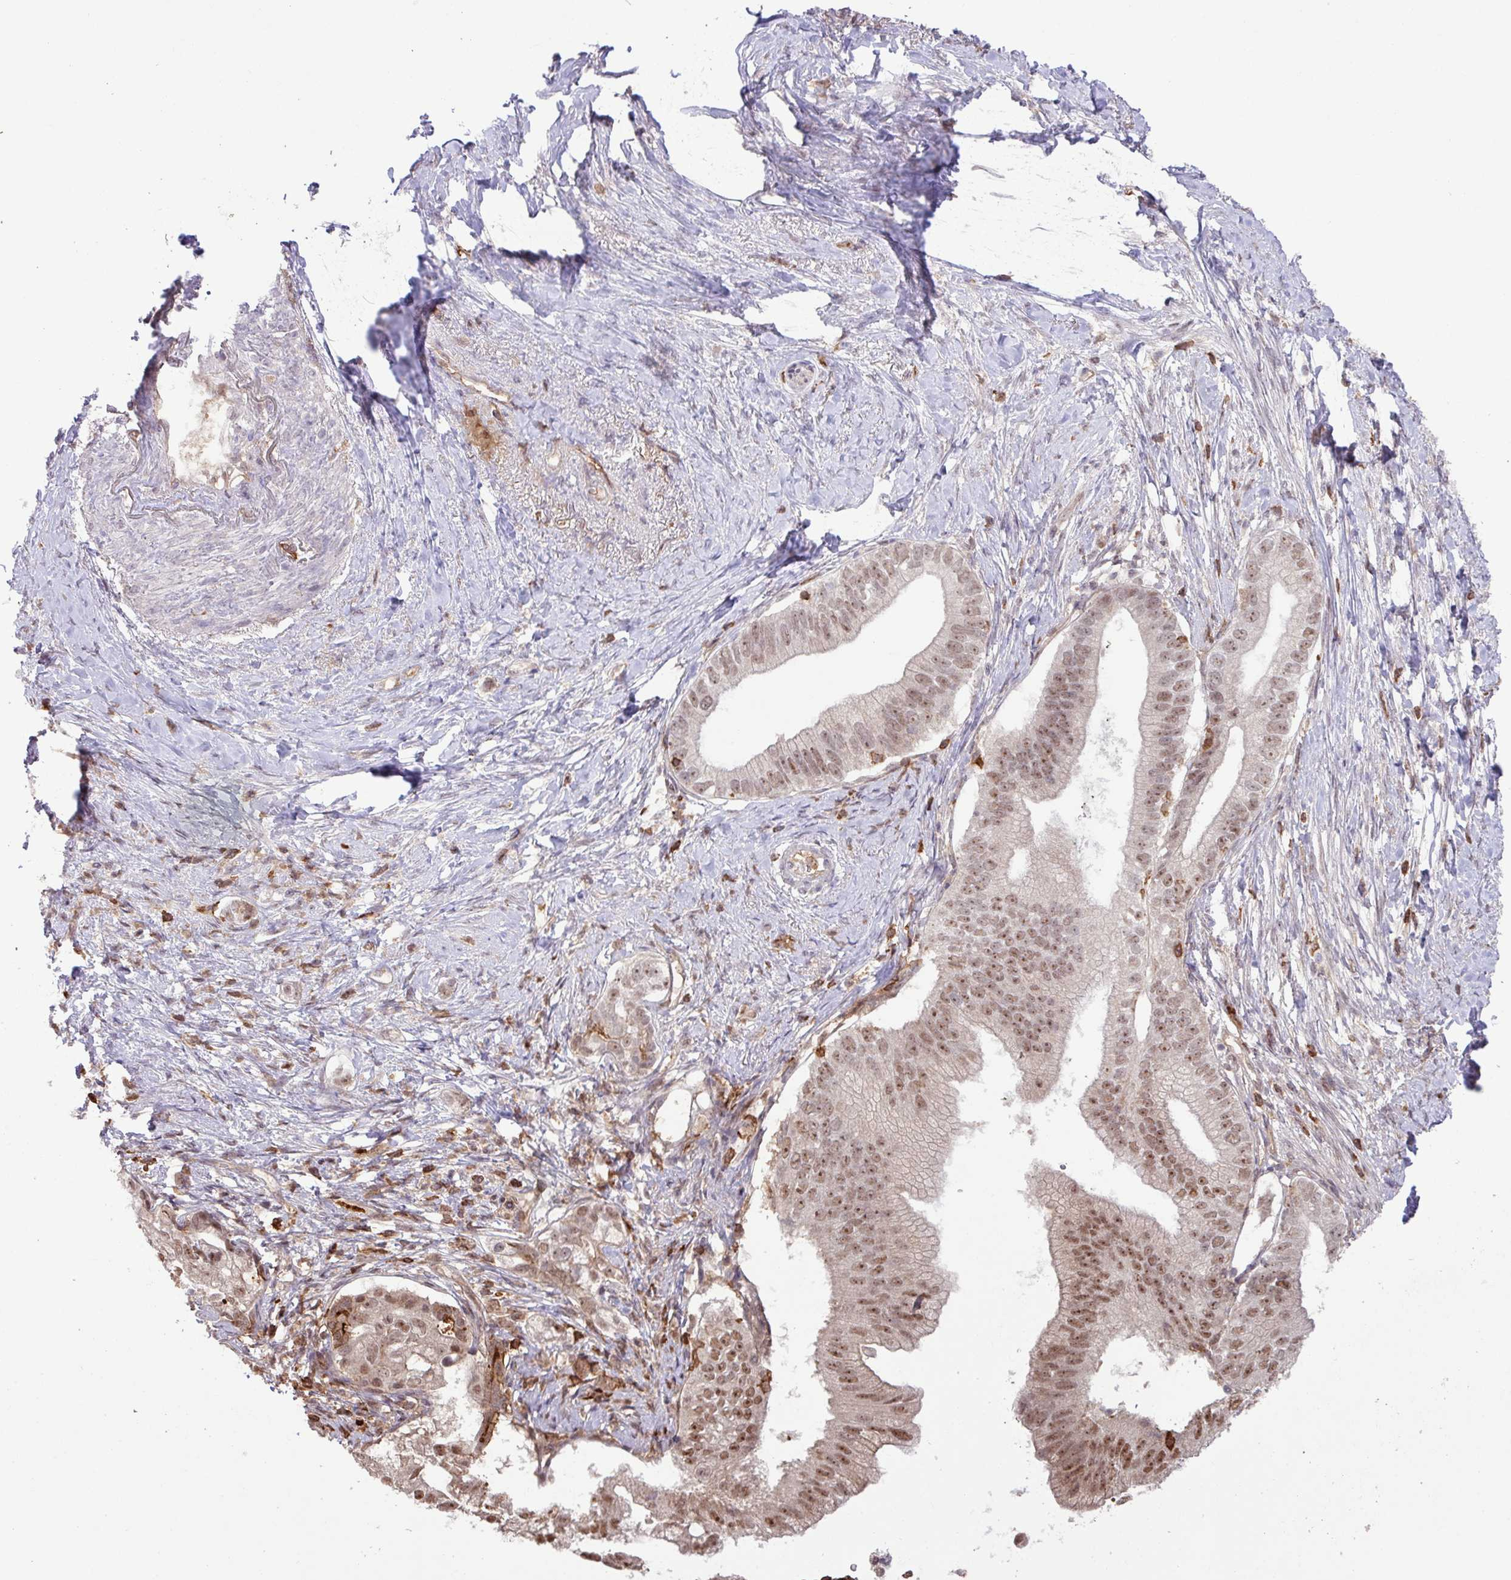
{"staining": {"intensity": "moderate", "quantity": ">75%", "location": "nuclear"}, "tissue": "pancreatic cancer", "cell_type": "Tumor cells", "image_type": "cancer", "snomed": [{"axis": "morphology", "description": "Adenocarcinoma, NOS"}, {"axis": "topography", "description": "Pancreas"}], "caption": "Moderate nuclear protein expression is seen in approximately >75% of tumor cells in adenocarcinoma (pancreatic).", "gene": "GON7", "patient": {"sex": "male", "age": 70}}